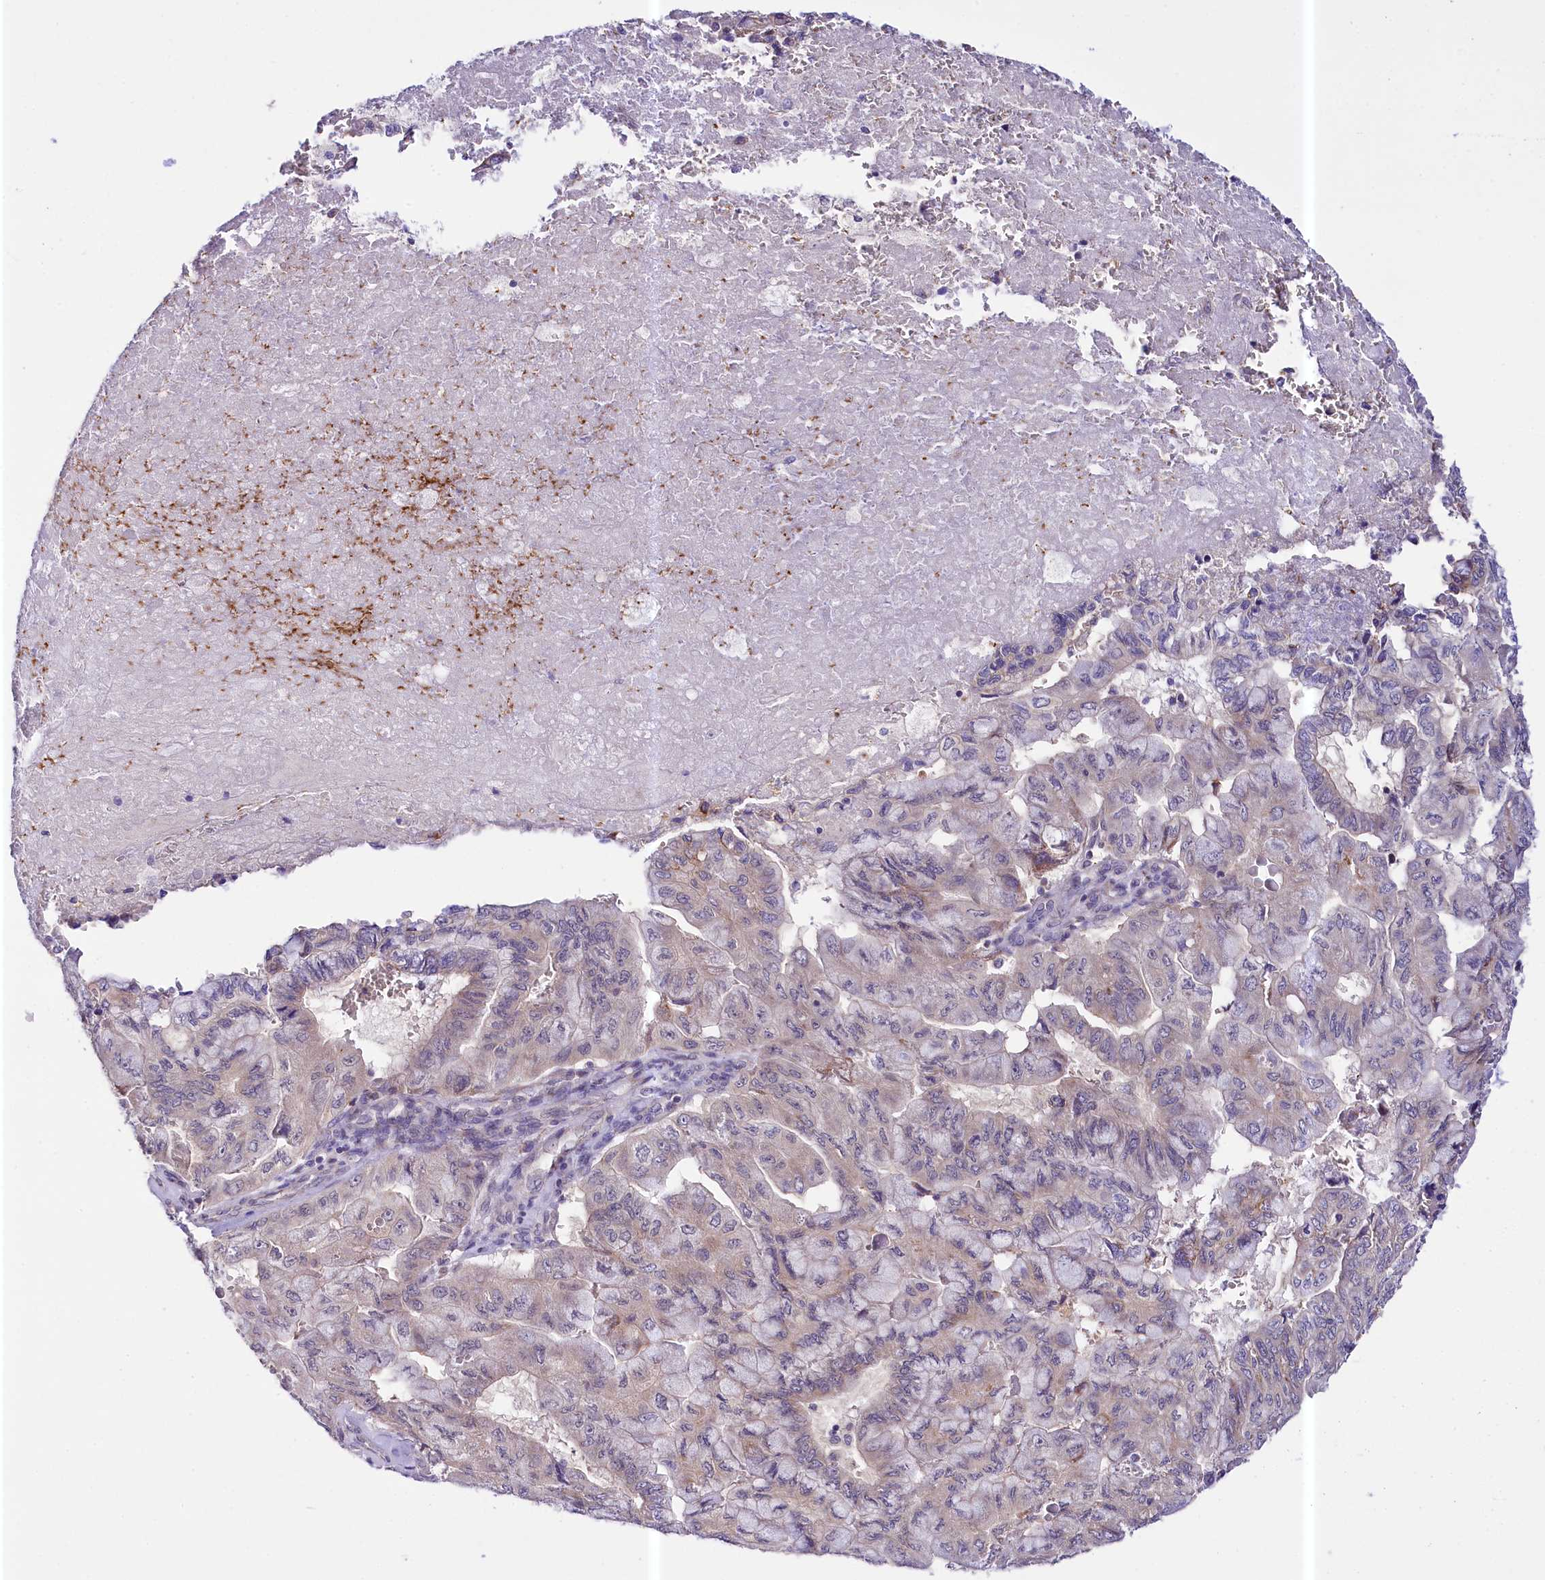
{"staining": {"intensity": "weak", "quantity": "25%-75%", "location": "cytoplasmic/membranous"}, "tissue": "pancreatic cancer", "cell_type": "Tumor cells", "image_type": "cancer", "snomed": [{"axis": "morphology", "description": "Adenocarcinoma, NOS"}, {"axis": "topography", "description": "Pancreas"}], "caption": "Approximately 25%-75% of tumor cells in pancreatic cancer (adenocarcinoma) display weak cytoplasmic/membranous protein staining as visualized by brown immunohistochemical staining.", "gene": "CEP295", "patient": {"sex": "male", "age": 51}}